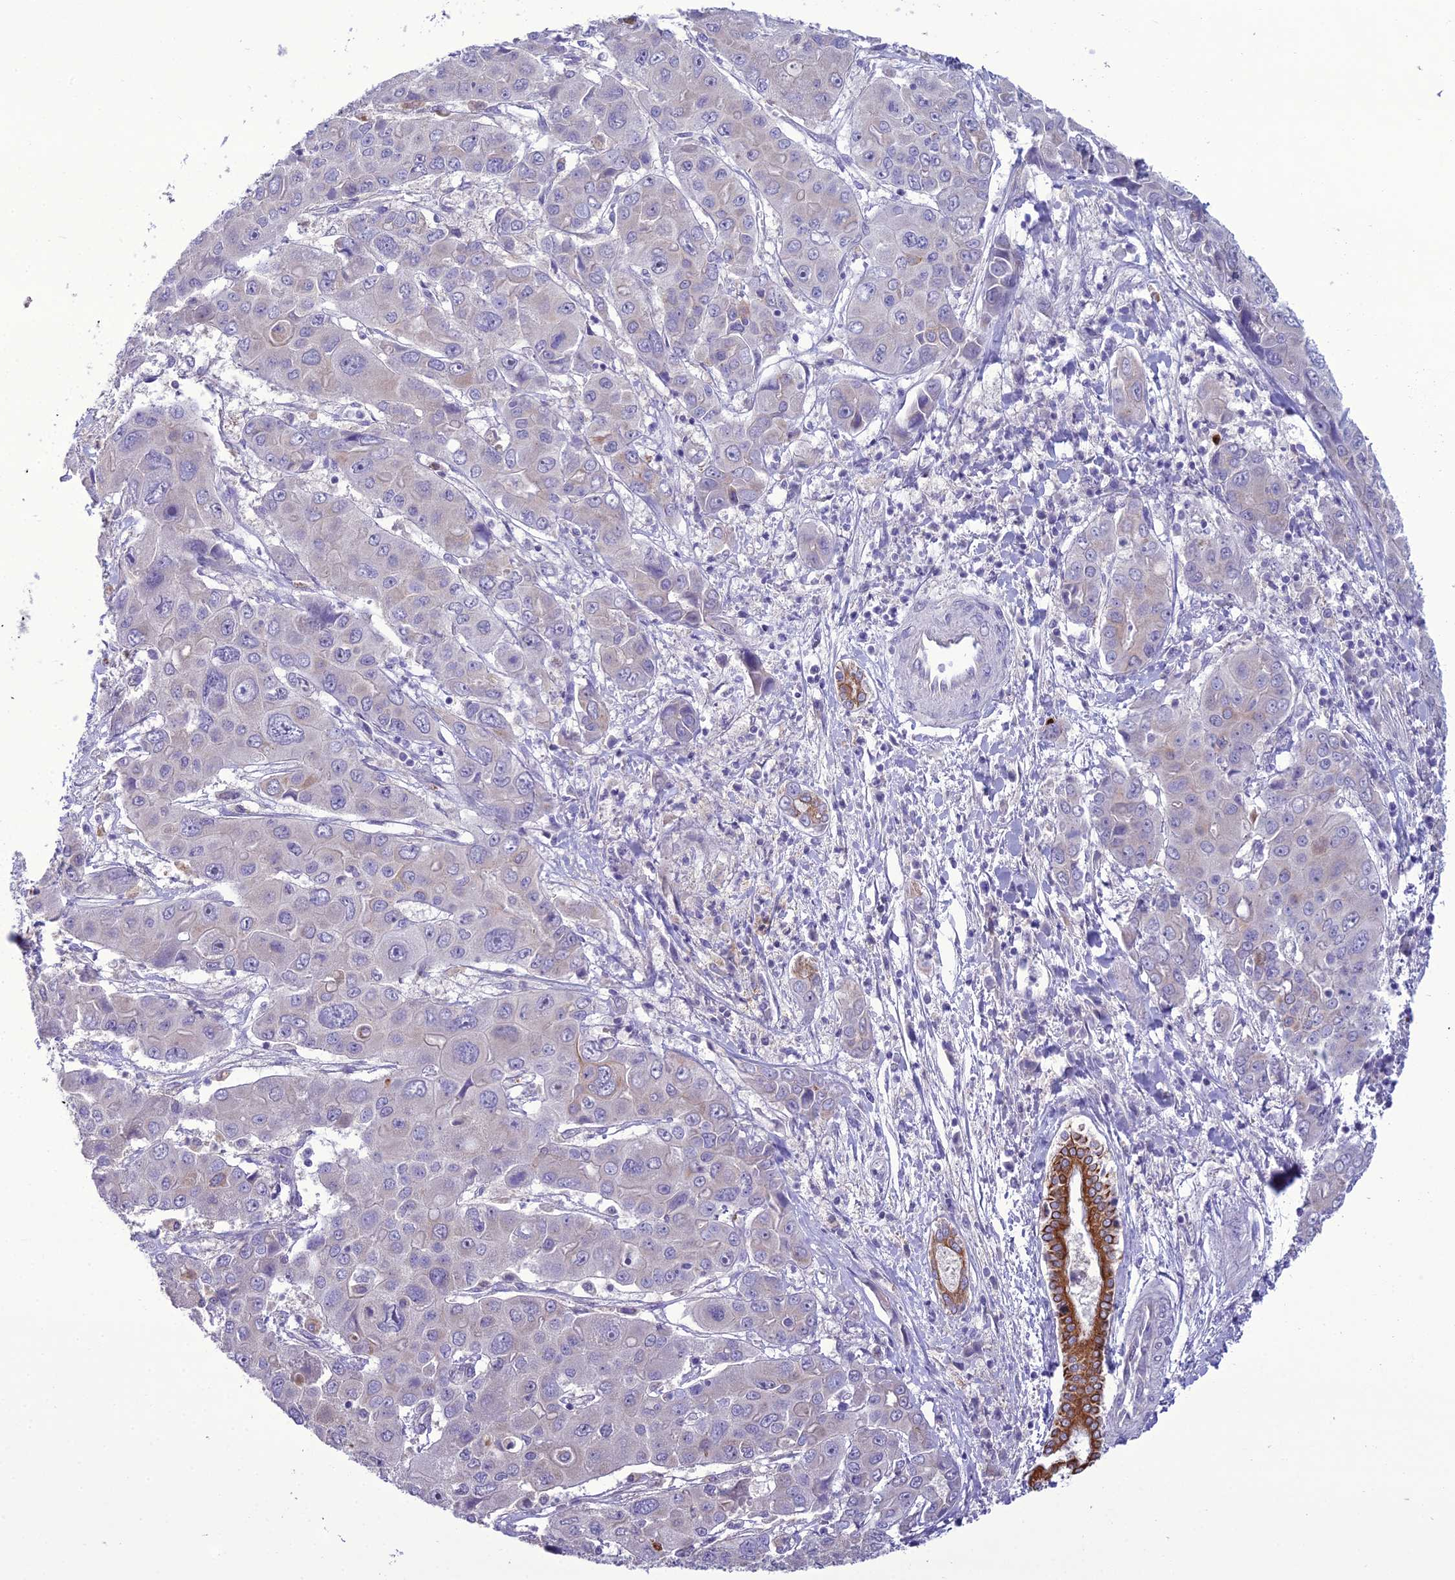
{"staining": {"intensity": "negative", "quantity": "none", "location": "none"}, "tissue": "liver cancer", "cell_type": "Tumor cells", "image_type": "cancer", "snomed": [{"axis": "morphology", "description": "Cholangiocarcinoma"}, {"axis": "topography", "description": "Liver"}], "caption": "An image of human liver cancer (cholangiocarcinoma) is negative for staining in tumor cells.", "gene": "SCRT1", "patient": {"sex": "male", "age": 67}}